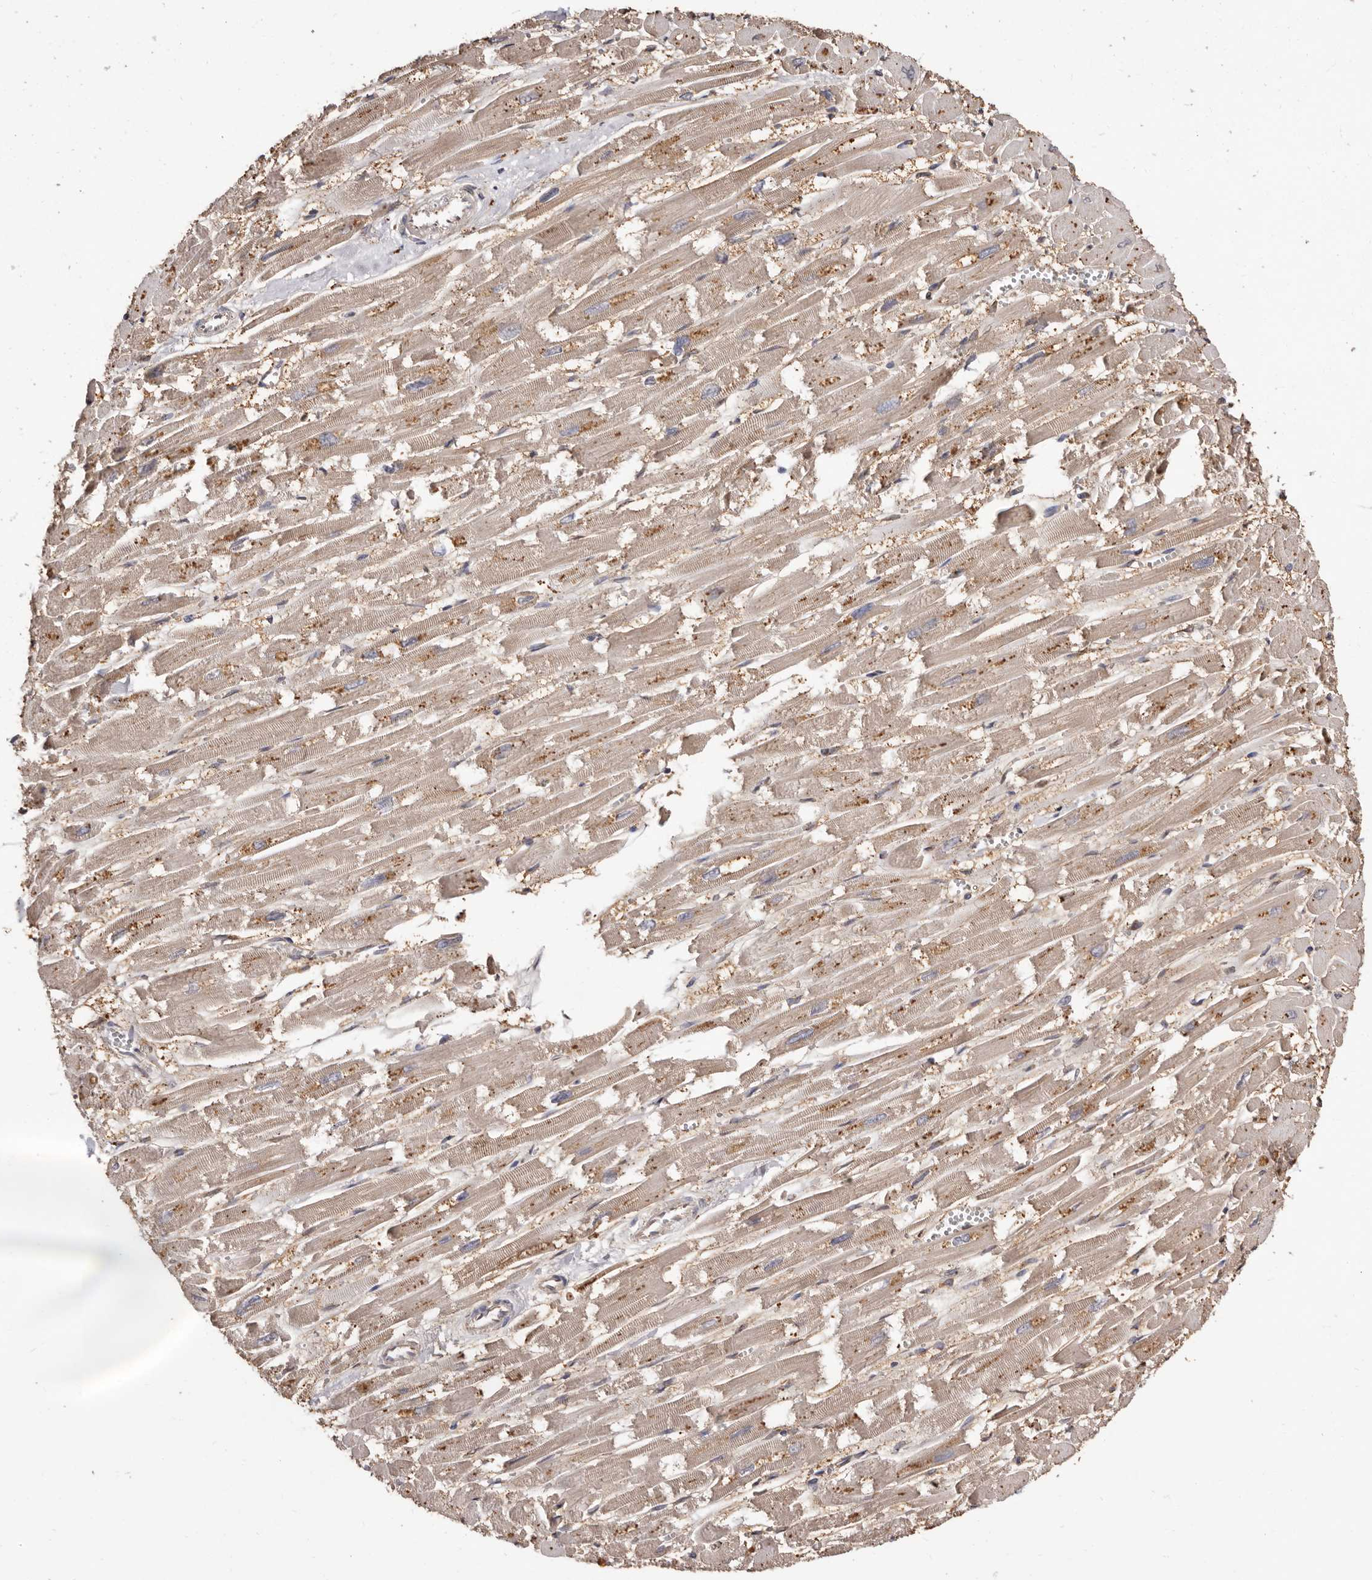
{"staining": {"intensity": "moderate", "quantity": ">75%", "location": "cytoplasmic/membranous"}, "tissue": "heart muscle", "cell_type": "Cardiomyocytes", "image_type": "normal", "snomed": [{"axis": "morphology", "description": "Normal tissue, NOS"}, {"axis": "topography", "description": "Heart"}], "caption": "IHC (DAB) staining of benign human heart muscle demonstrates moderate cytoplasmic/membranous protein expression in about >75% of cardiomyocytes.", "gene": "COQ8B", "patient": {"sex": "male", "age": 54}}